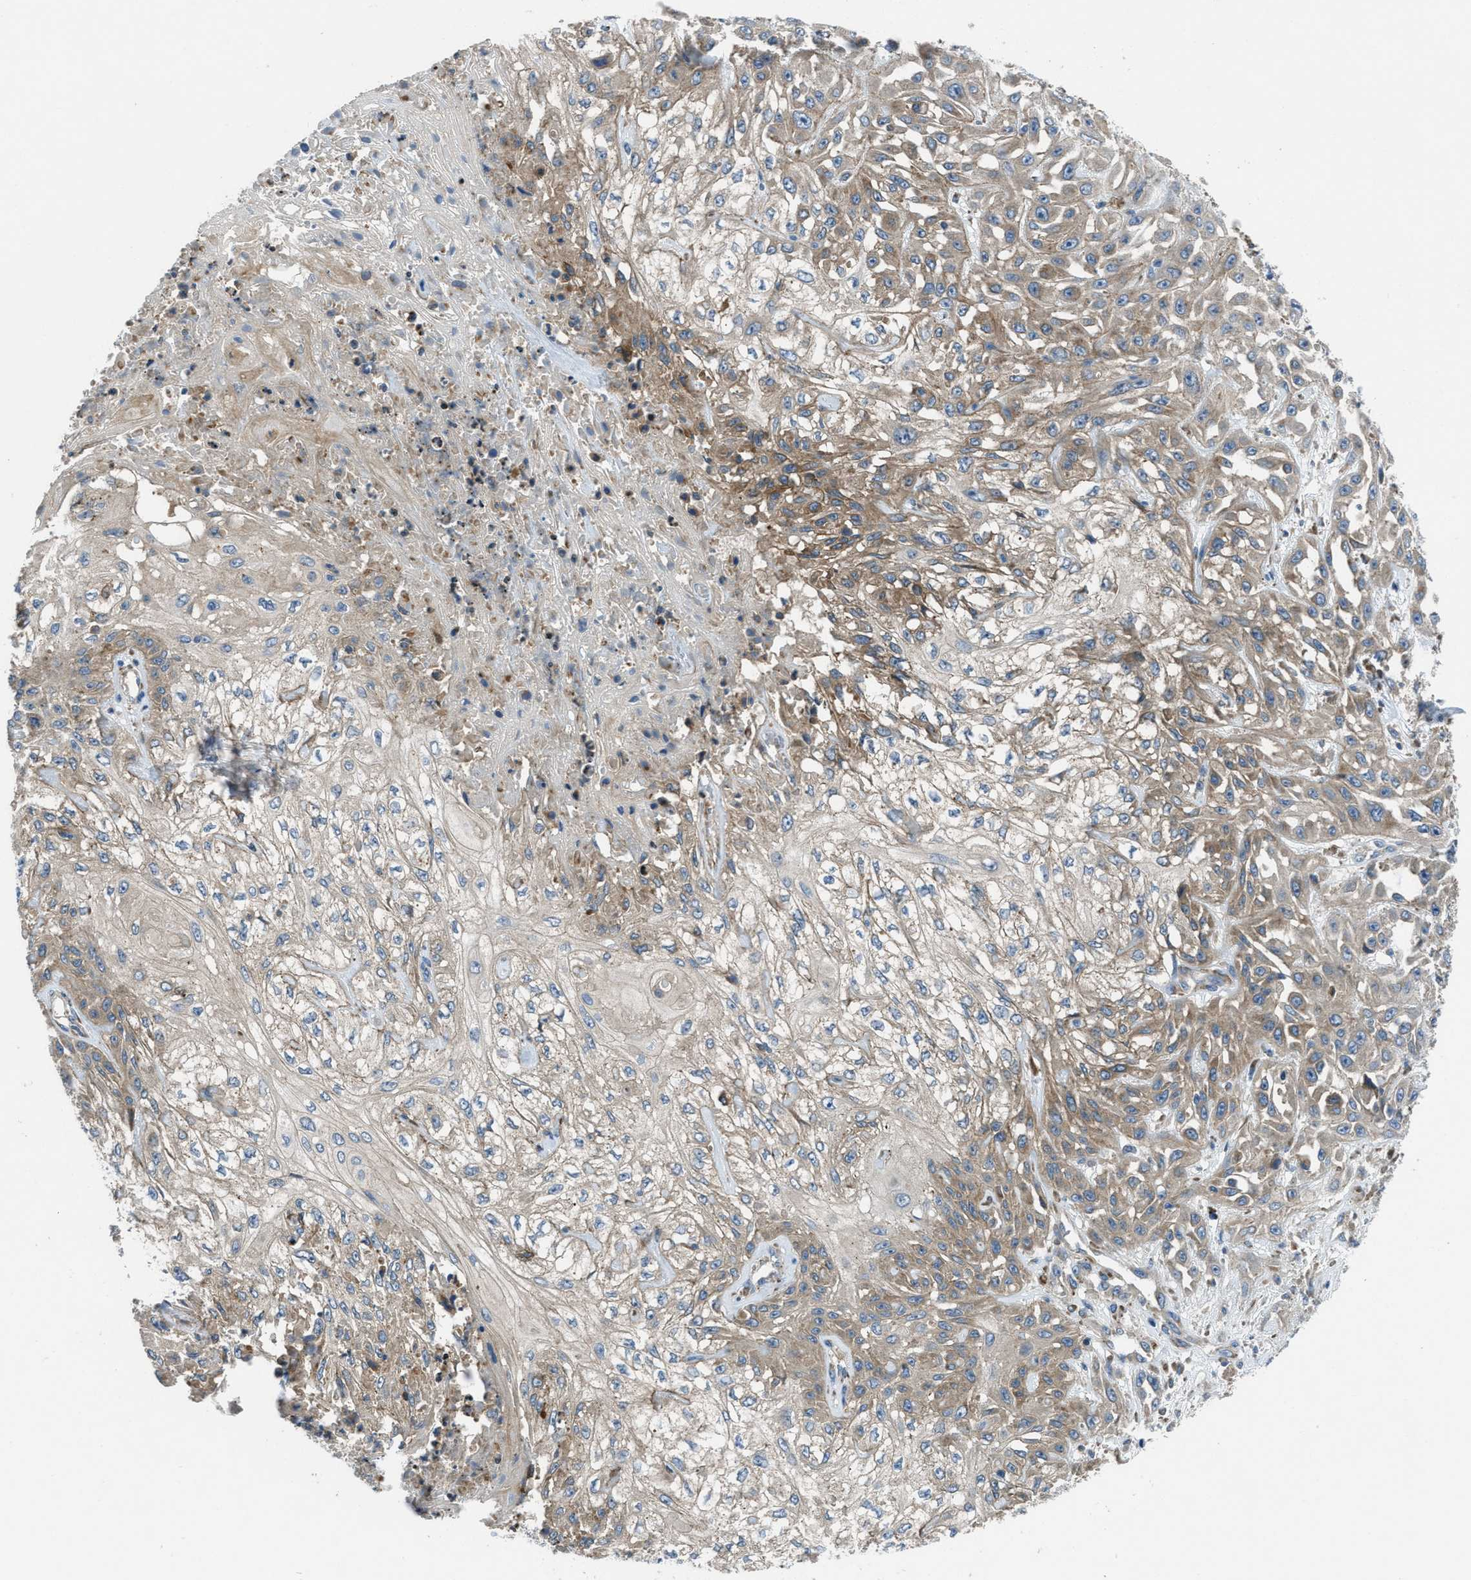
{"staining": {"intensity": "moderate", "quantity": ">75%", "location": "cytoplasmic/membranous"}, "tissue": "skin cancer", "cell_type": "Tumor cells", "image_type": "cancer", "snomed": [{"axis": "morphology", "description": "Squamous cell carcinoma, NOS"}, {"axis": "morphology", "description": "Squamous cell carcinoma, metastatic, NOS"}, {"axis": "topography", "description": "Skin"}, {"axis": "topography", "description": "Lymph node"}], "caption": "This is a photomicrograph of IHC staining of skin cancer (metastatic squamous cell carcinoma), which shows moderate expression in the cytoplasmic/membranous of tumor cells.", "gene": "MAP3K20", "patient": {"sex": "male", "age": 75}}